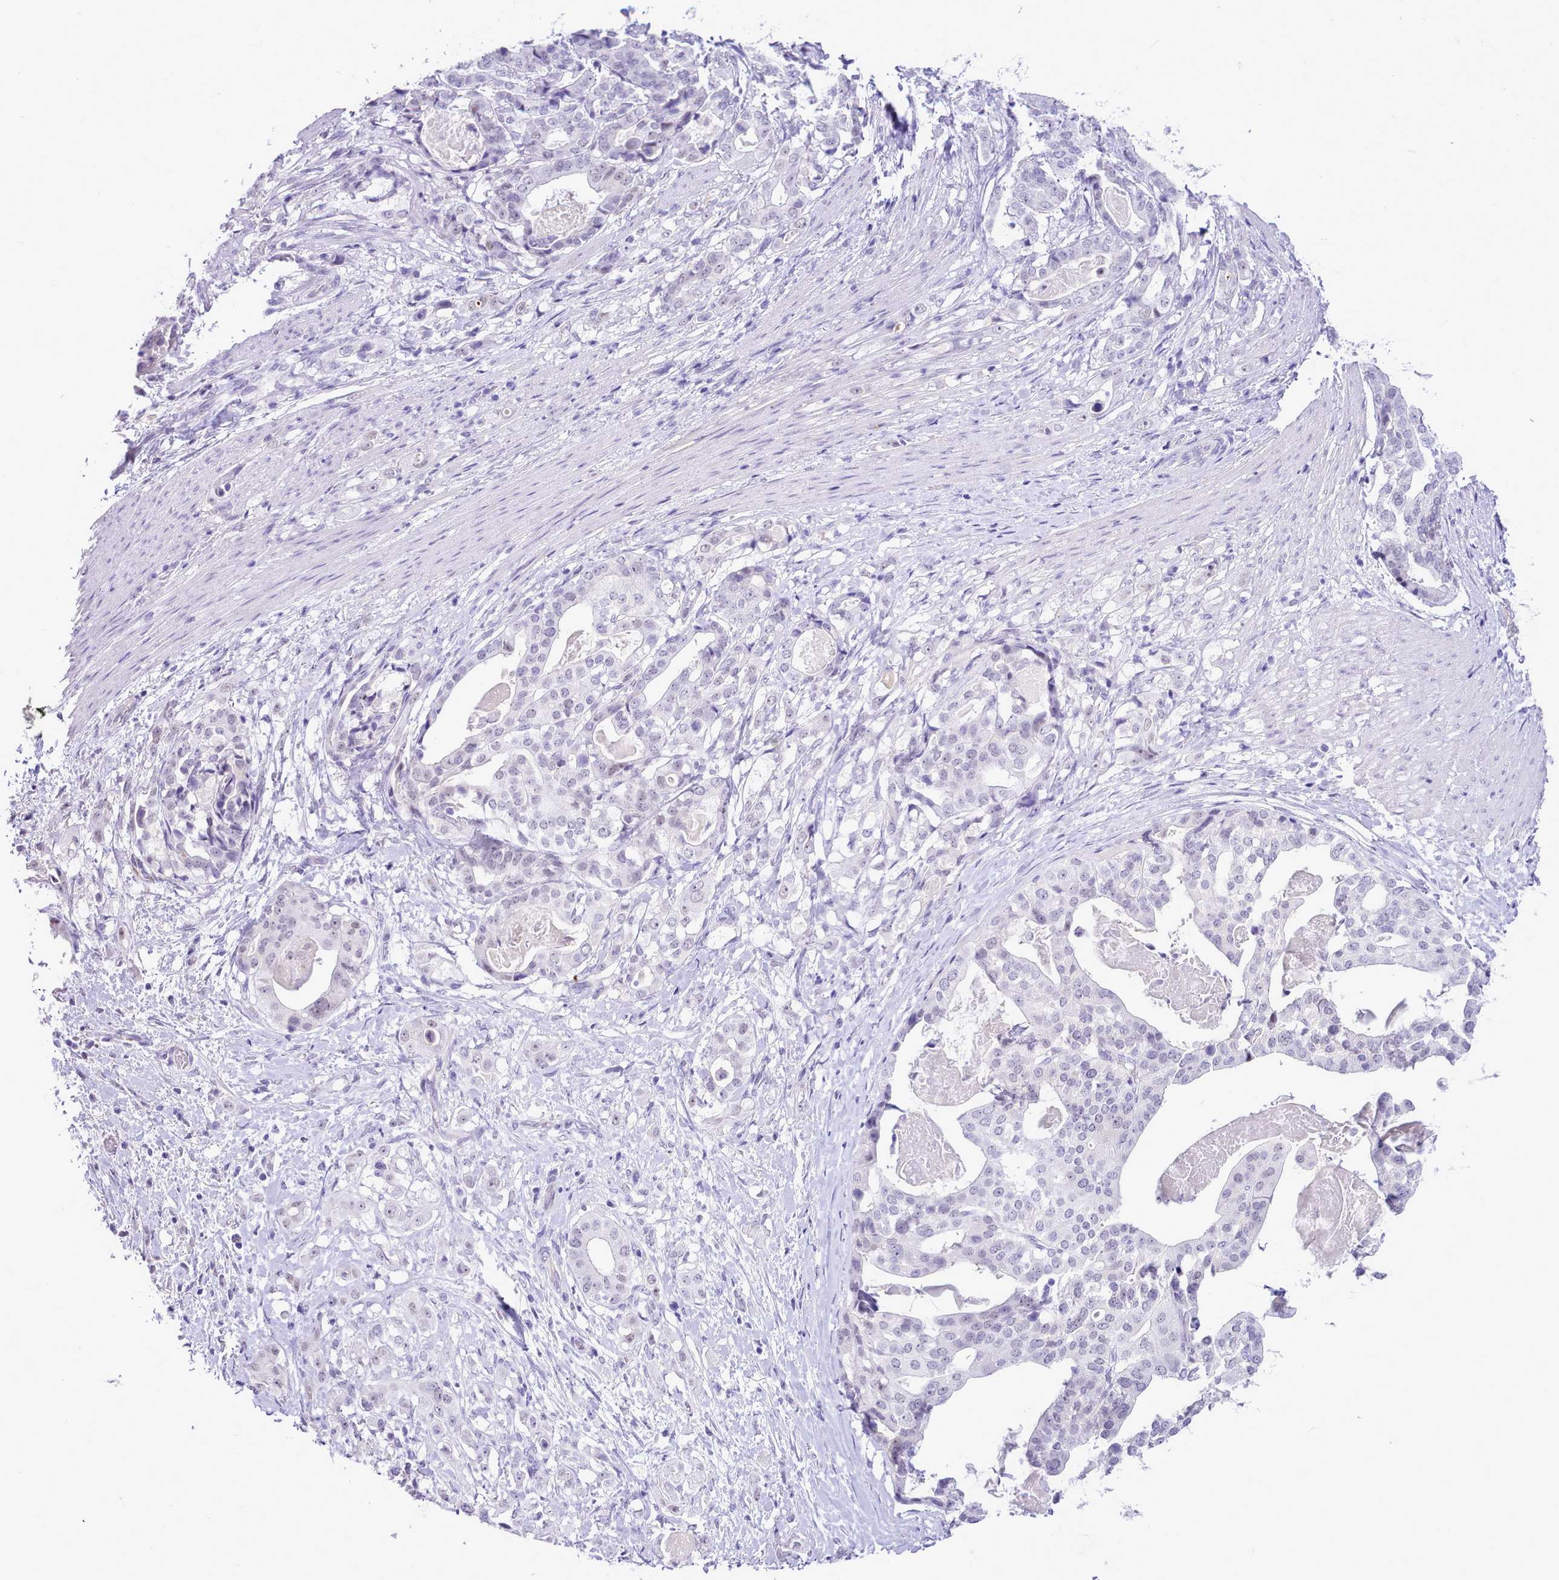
{"staining": {"intensity": "negative", "quantity": "none", "location": "none"}, "tissue": "stomach cancer", "cell_type": "Tumor cells", "image_type": "cancer", "snomed": [{"axis": "morphology", "description": "Adenocarcinoma, NOS"}, {"axis": "topography", "description": "Stomach"}], "caption": "Protein analysis of adenocarcinoma (stomach) exhibits no significant expression in tumor cells.", "gene": "LRRC37A", "patient": {"sex": "male", "age": 48}}